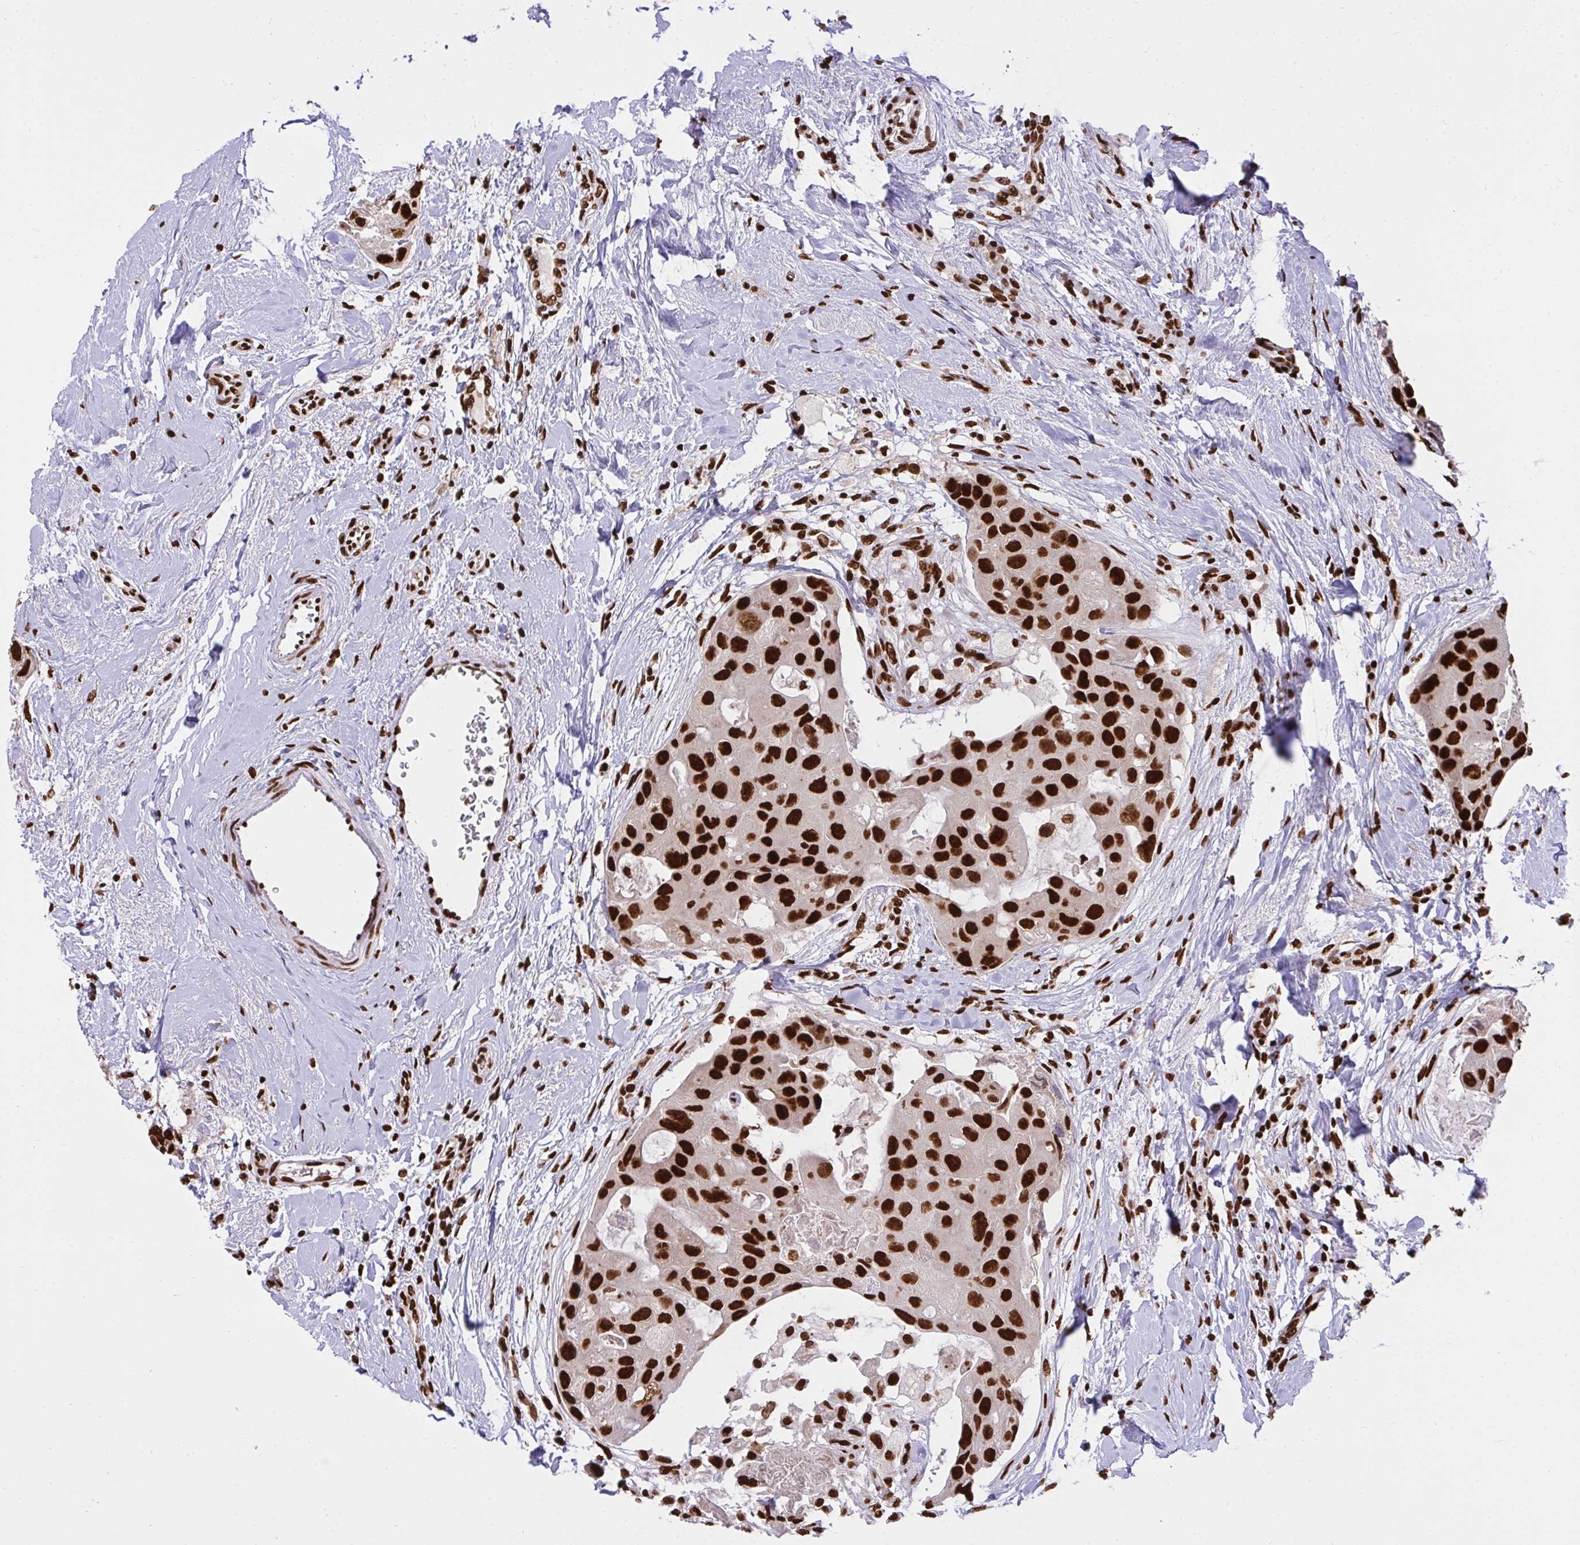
{"staining": {"intensity": "strong", "quantity": ">75%", "location": "nuclear"}, "tissue": "breast cancer", "cell_type": "Tumor cells", "image_type": "cancer", "snomed": [{"axis": "morphology", "description": "Duct carcinoma"}, {"axis": "topography", "description": "Breast"}], "caption": "Approximately >75% of tumor cells in breast infiltrating ductal carcinoma show strong nuclear protein expression as visualized by brown immunohistochemical staining.", "gene": "HNRNPL", "patient": {"sex": "female", "age": 43}}